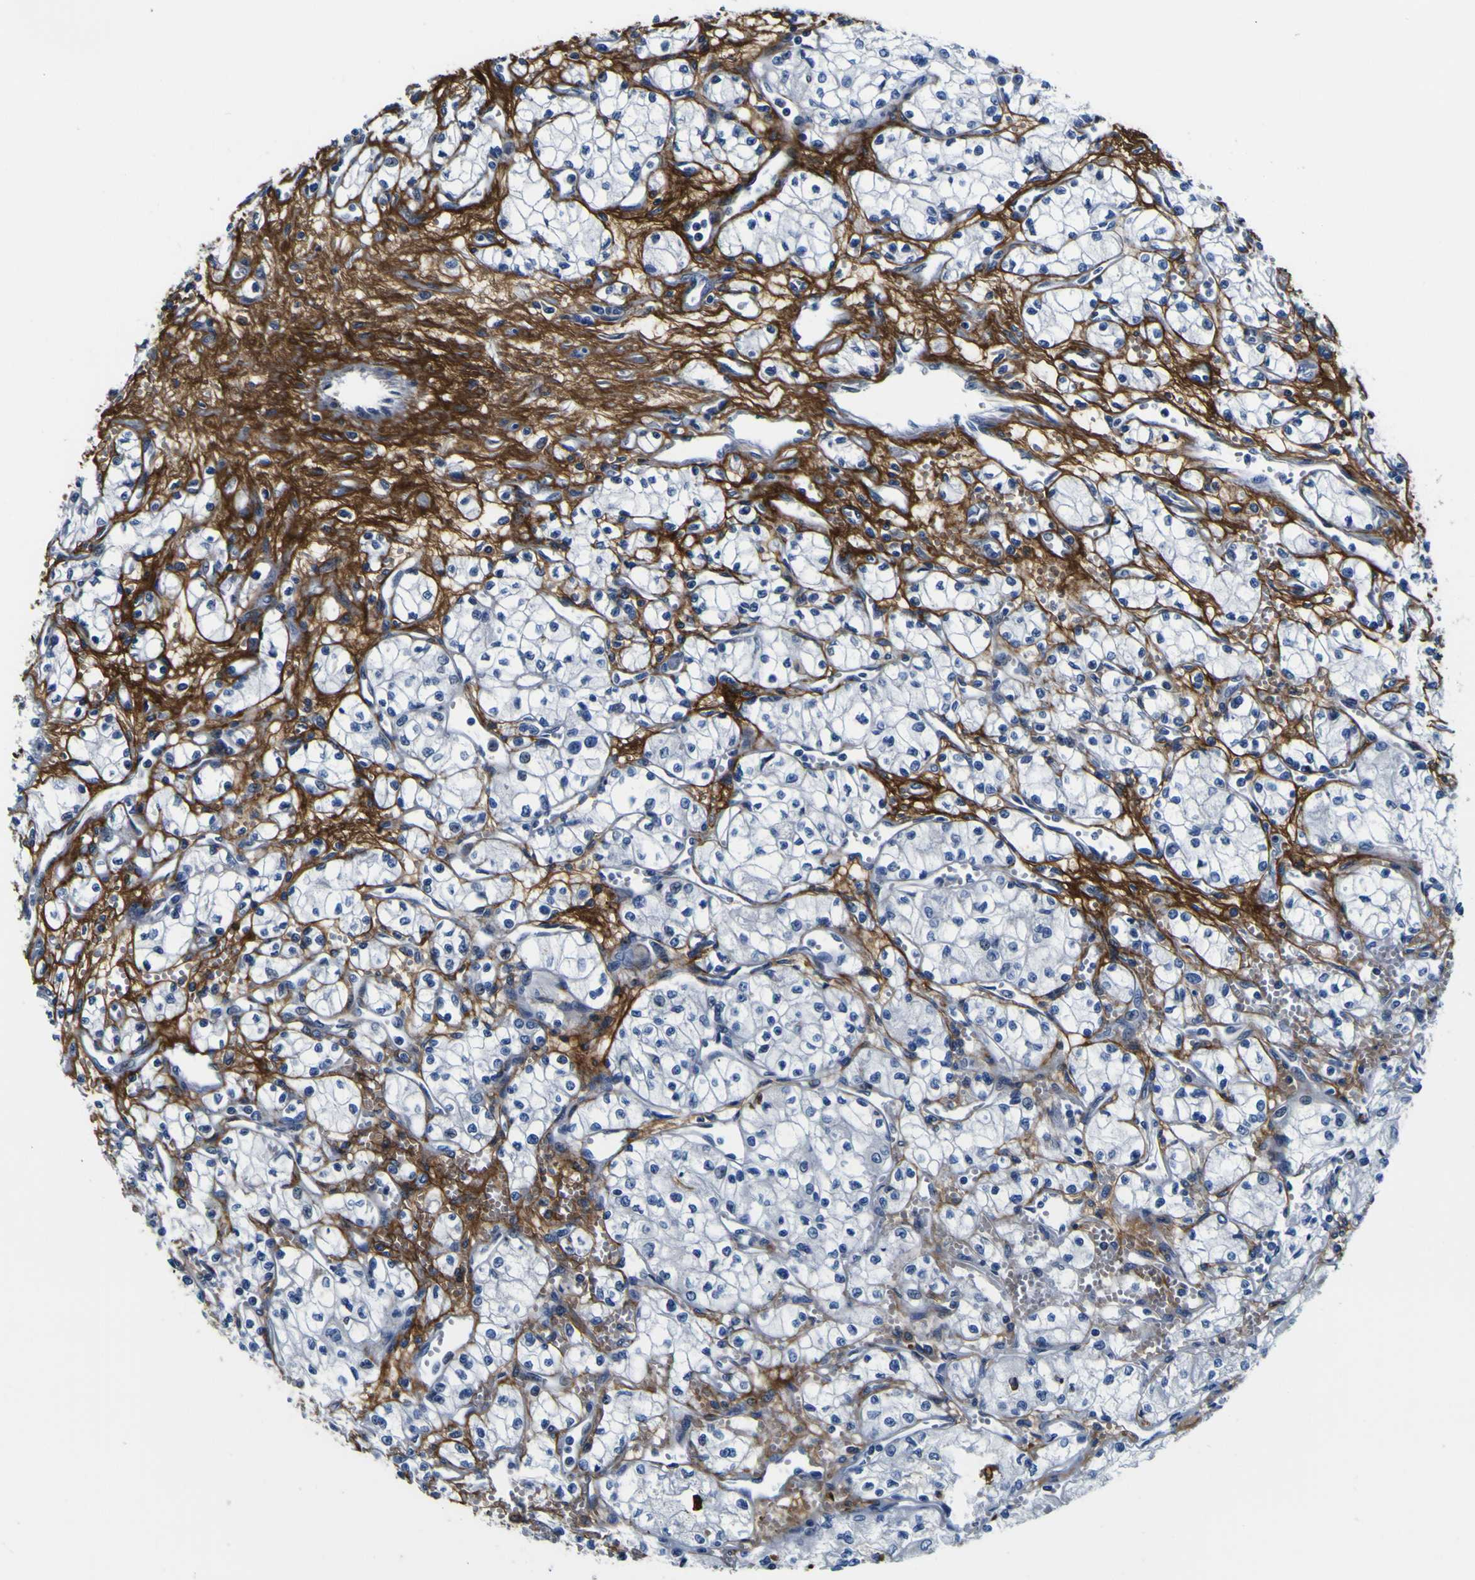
{"staining": {"intensity": "negative", "quantity": "none", "location": "none"}, "tissue": "renal cancer", "cell_type": "Tumor cells", "image_type": "cancer", "snomed": [{"axis": "morphology", "description": "Adenocarcinoma, NOS"}, {"axis": "topography", "description": "Kidney"}], "caption": "A high-resolution image shows immunohistochemistry (IHC) staining of renal cancer (adenocarcinoma), which reveals no significant expression in tumor cells.", "gene": "POSTN", "patient": {"sex": "male", "age": 46}}